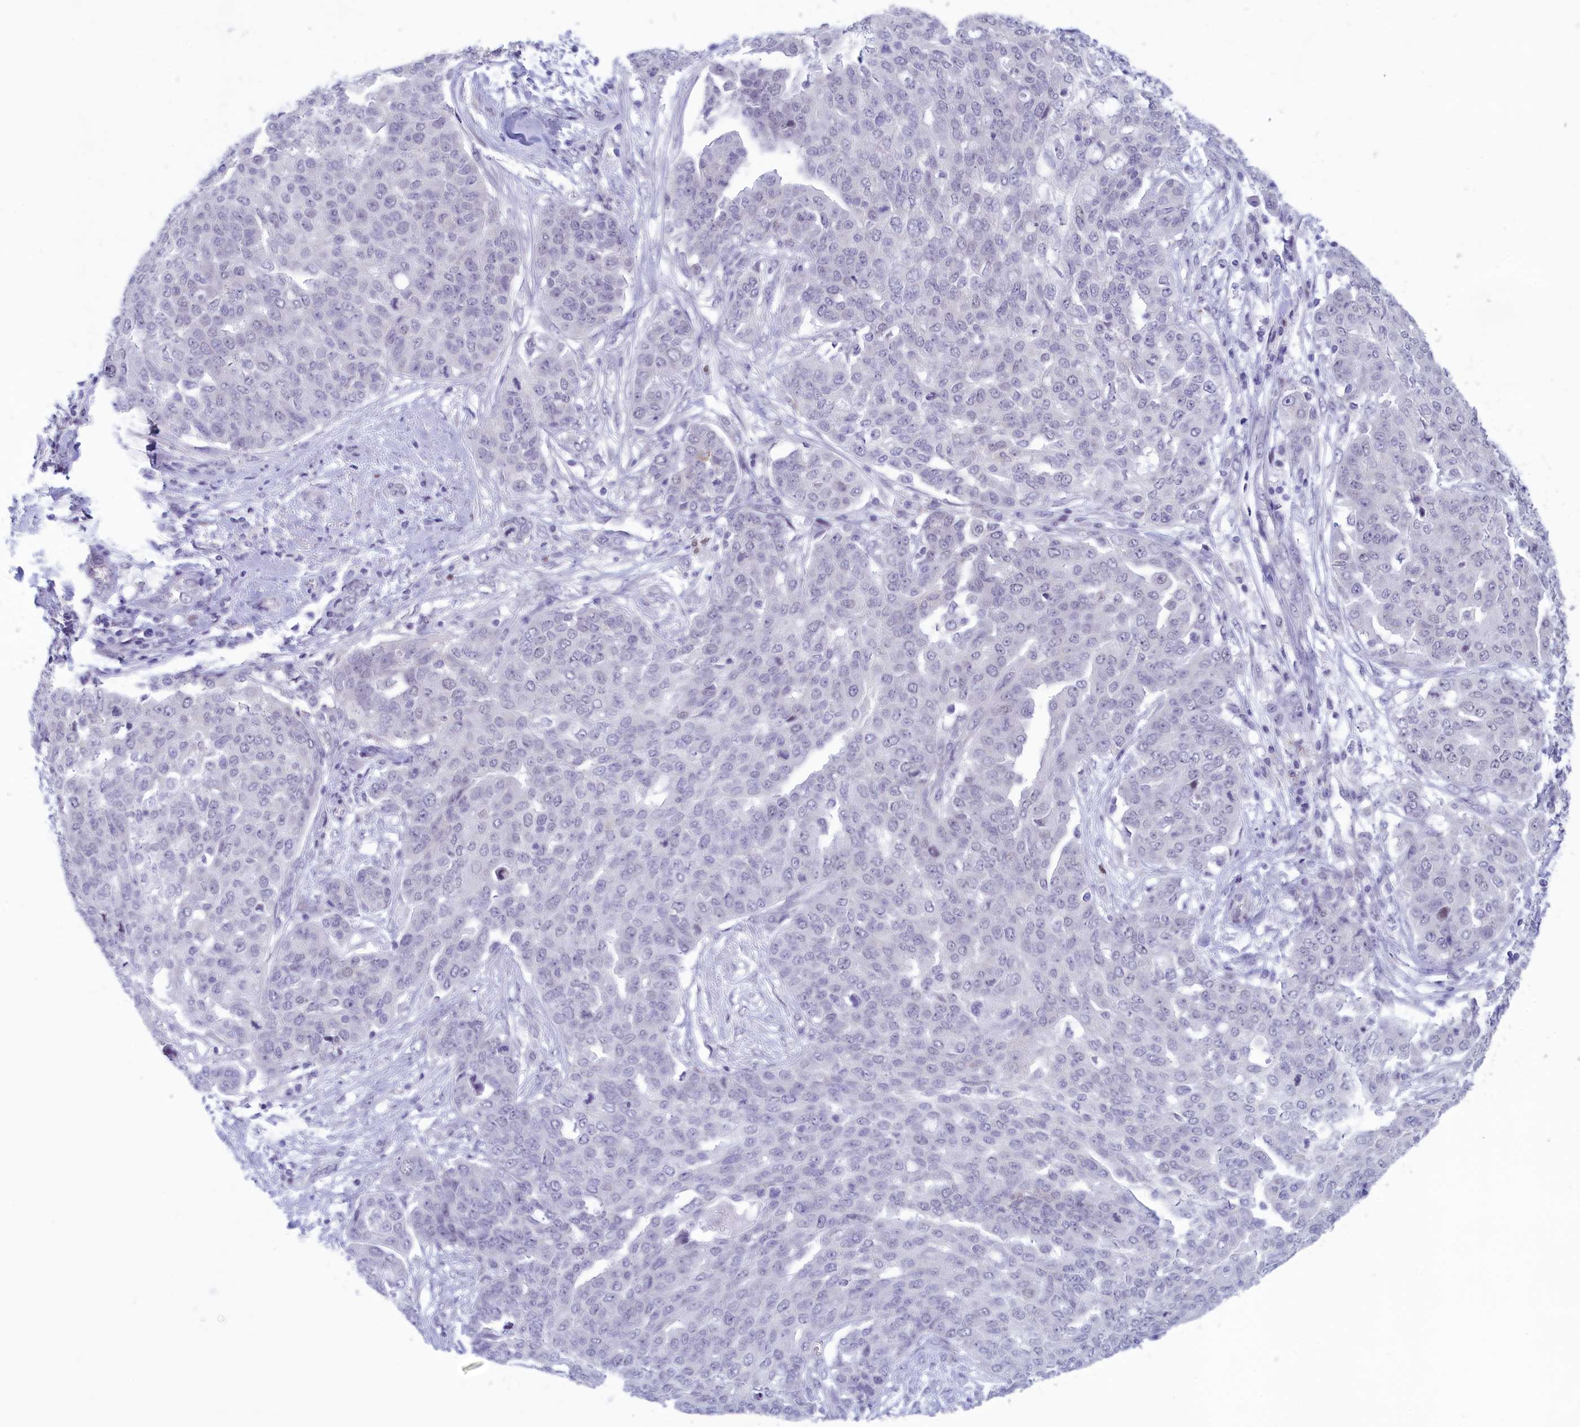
{"staining": {"intensity": "negative", "quantity": "none", "location": "none"}, "tissue": "ovarian cancer", "cell_type": "Tumor cells", "image_type": "cancer", "snomed": [{"axis": "morphology", "description": "Cystadenocarcinoma, serous, NOS"}, {"axis": "topography", "description": "Soft tissue"}, {"axis": "topography", "description": "Ovary"}], "caption": "Serous cystadenocarcinoma (ovarian) was stained to show a protein in brown. There is no significant staining in tumor cells. Nuclei are stained in blue.", "gene": "ELOA2", "patient": {"sex": "female", "age": 57}}